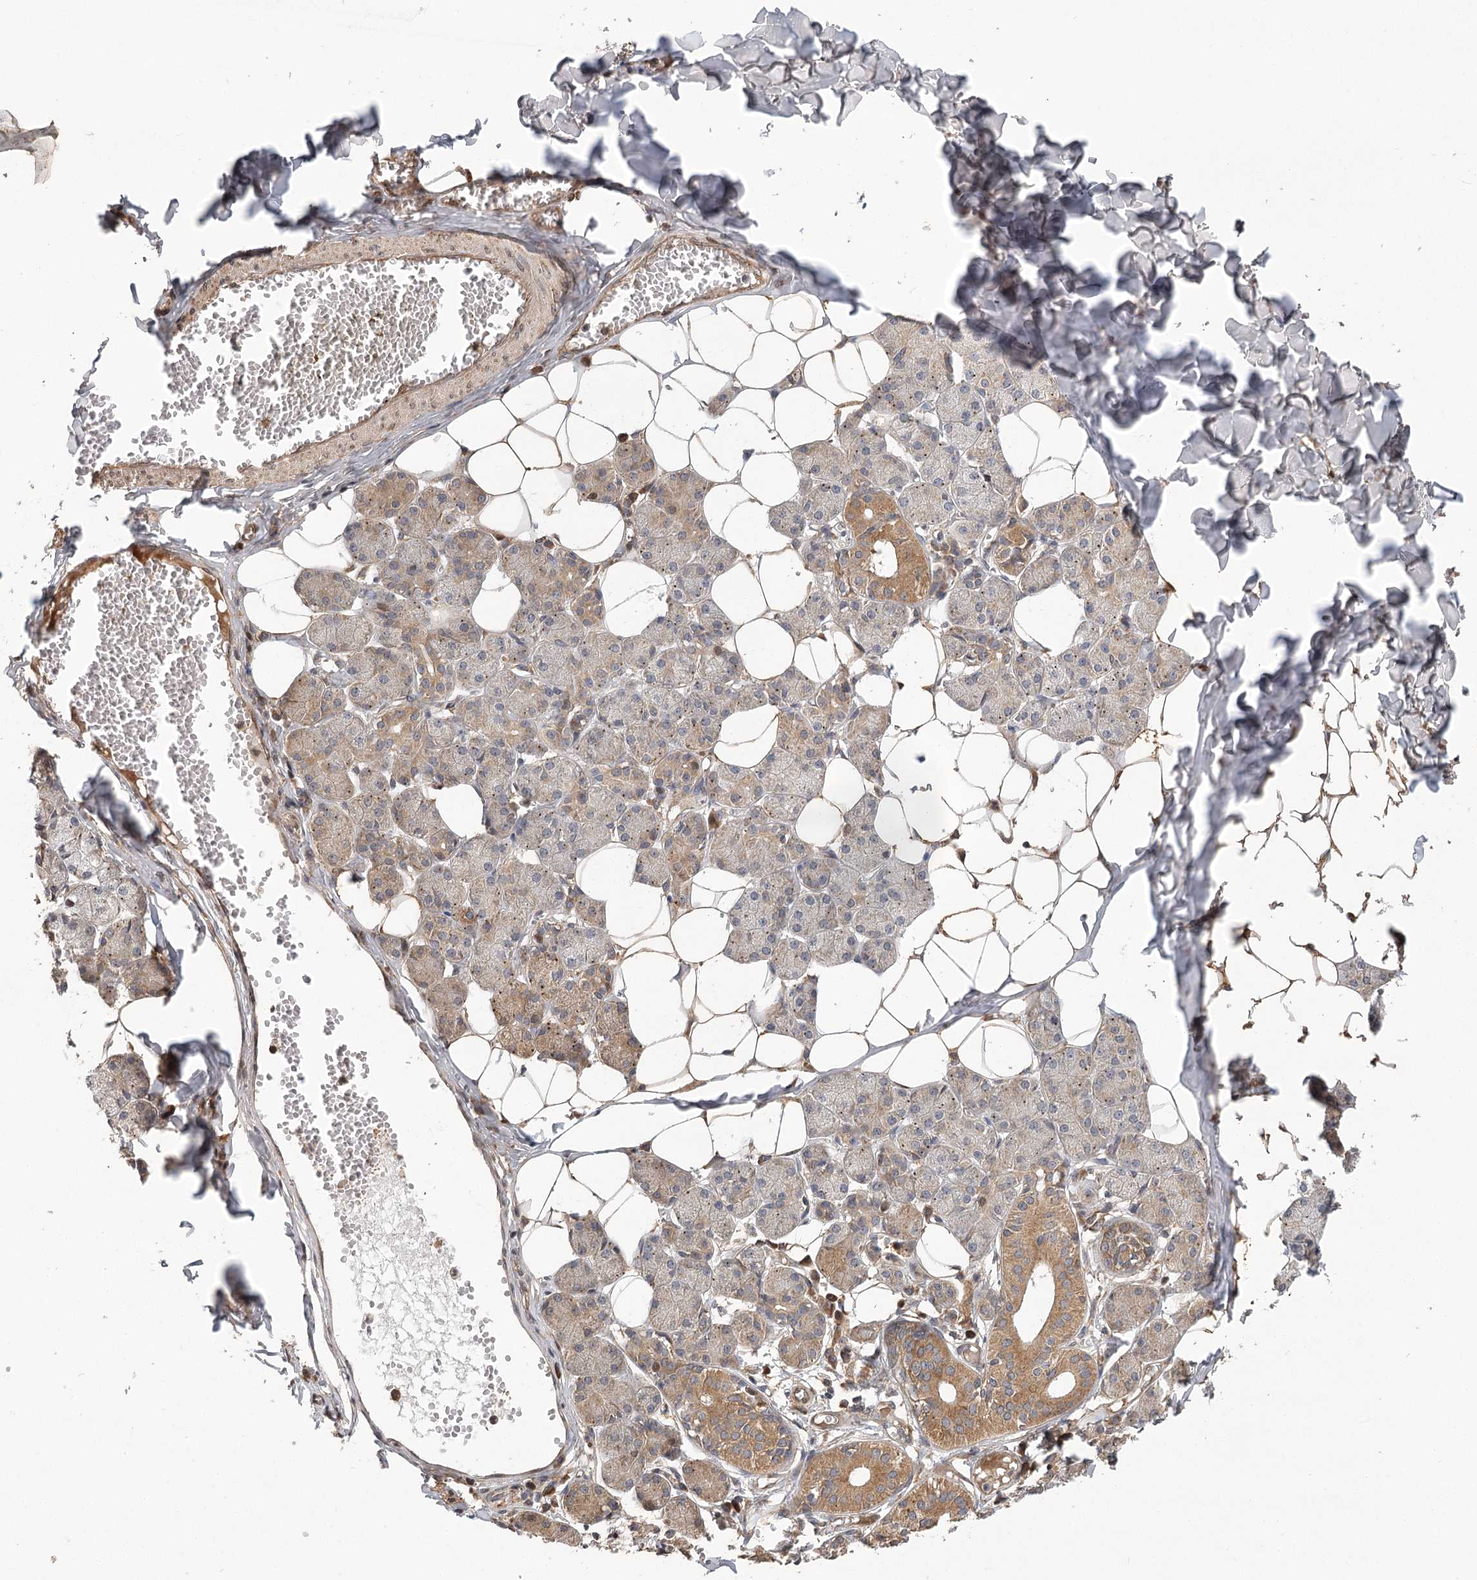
{"staining": {"intensity": "moderate", "quantity": "25%-75%", "location": "cytoplasmic/membranous"}, "tissue": "salivary gland", "cell_type": "Glandular cells", "image_type": "normal", "snomed": [{"axis": "morphology", "description": "Normal tissue, NOS"}, {"axis": "topography", "description": "Salivary gland"}], "caption": "Glandular cells reveal medium levels of moderate cytoplasmic/membranous expression in approximately 25%-75% of cells in normal salivary gland.", "gene": "LSS", "patient": {"sex": "female", "age": 33}}